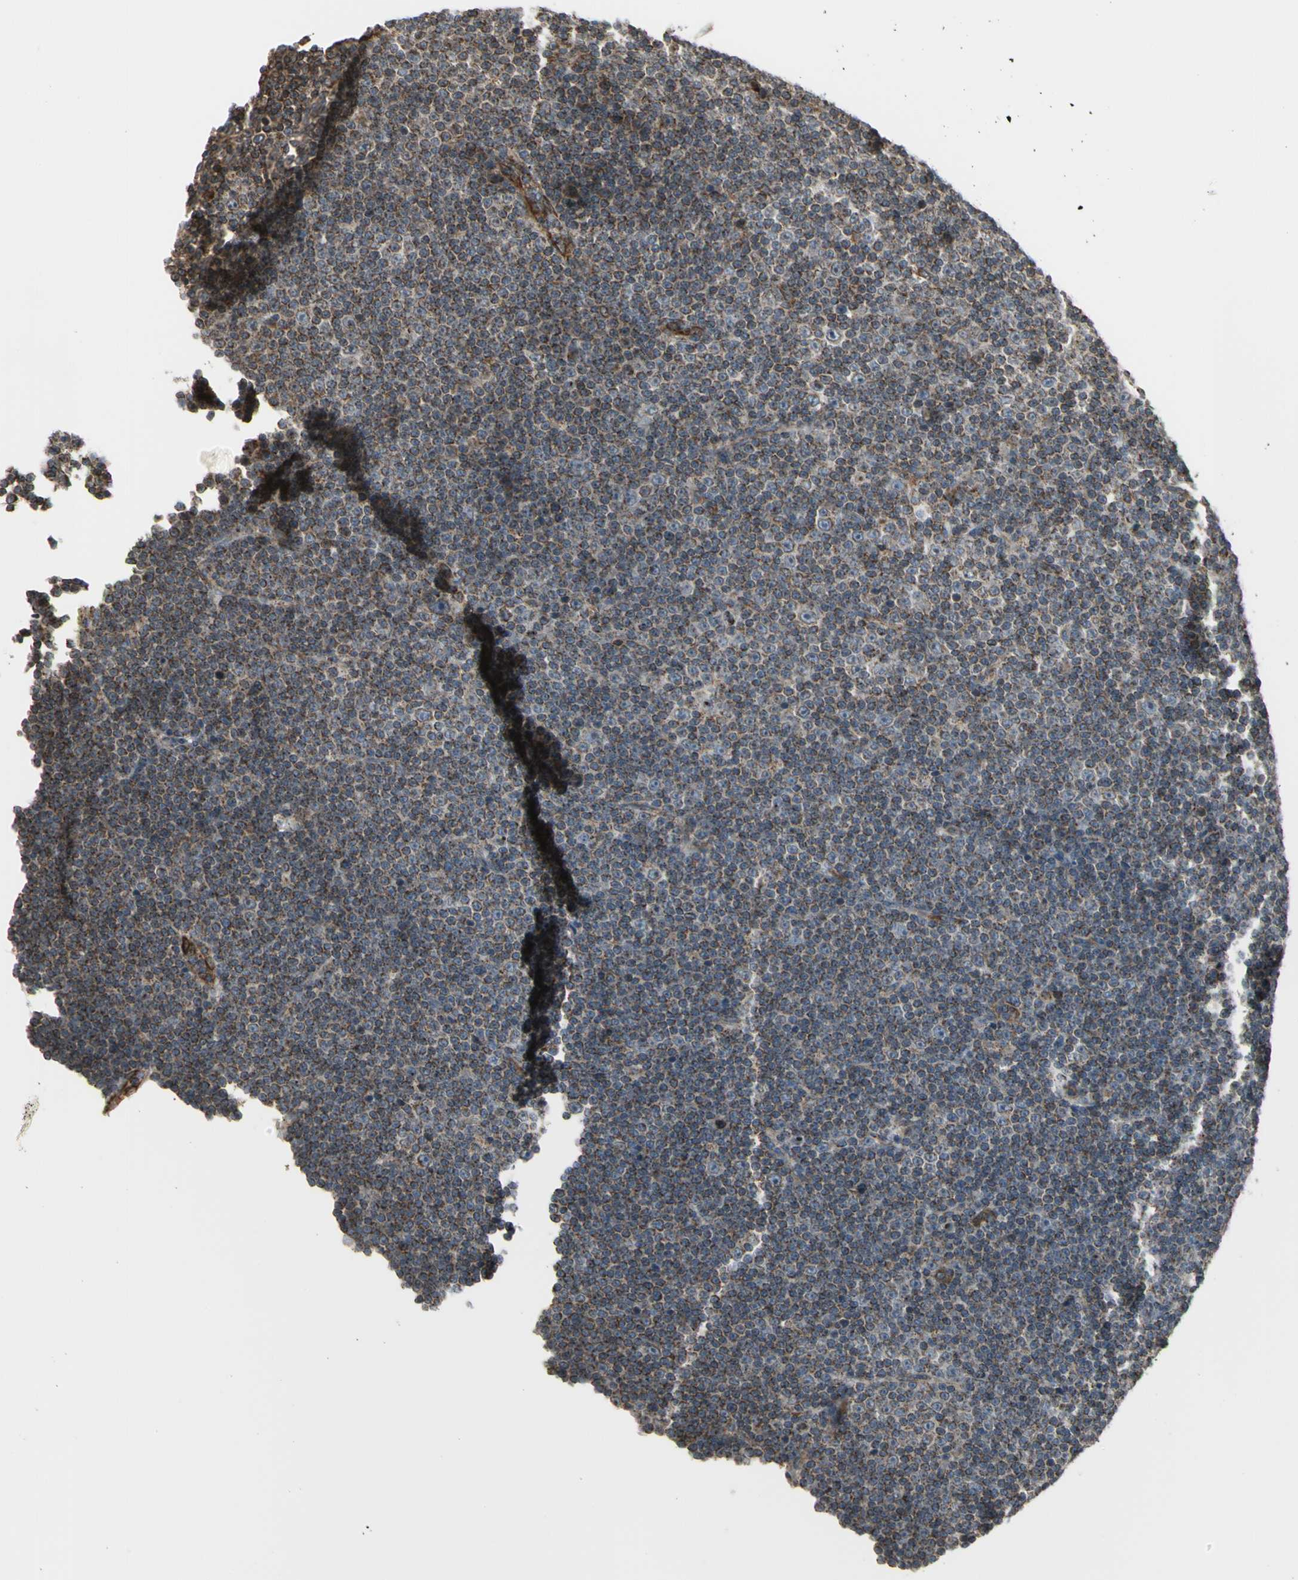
{"staining": {"intensity": "moderate", "quantity": ">75%", "location": "cytoplasmic/membranous"}, "tissue": "lymphoma", "cell_type": "Tumor cells", "image_type": "cancer", "snomed": [{"axis": "morphology", "description": "Malignant lymphoma, non-Hodgkin's type, Low grade"}, {"axis": "topography", "description": "Lymph node"}], "caption": "This is an image of immunohistochemistry staining of lymphoma, which shows moderate positivity in the cytoplasmic/membranous of tumor cells.", "gene": "SLC39A9", "patient": {"sex": "female", "age": 67}}